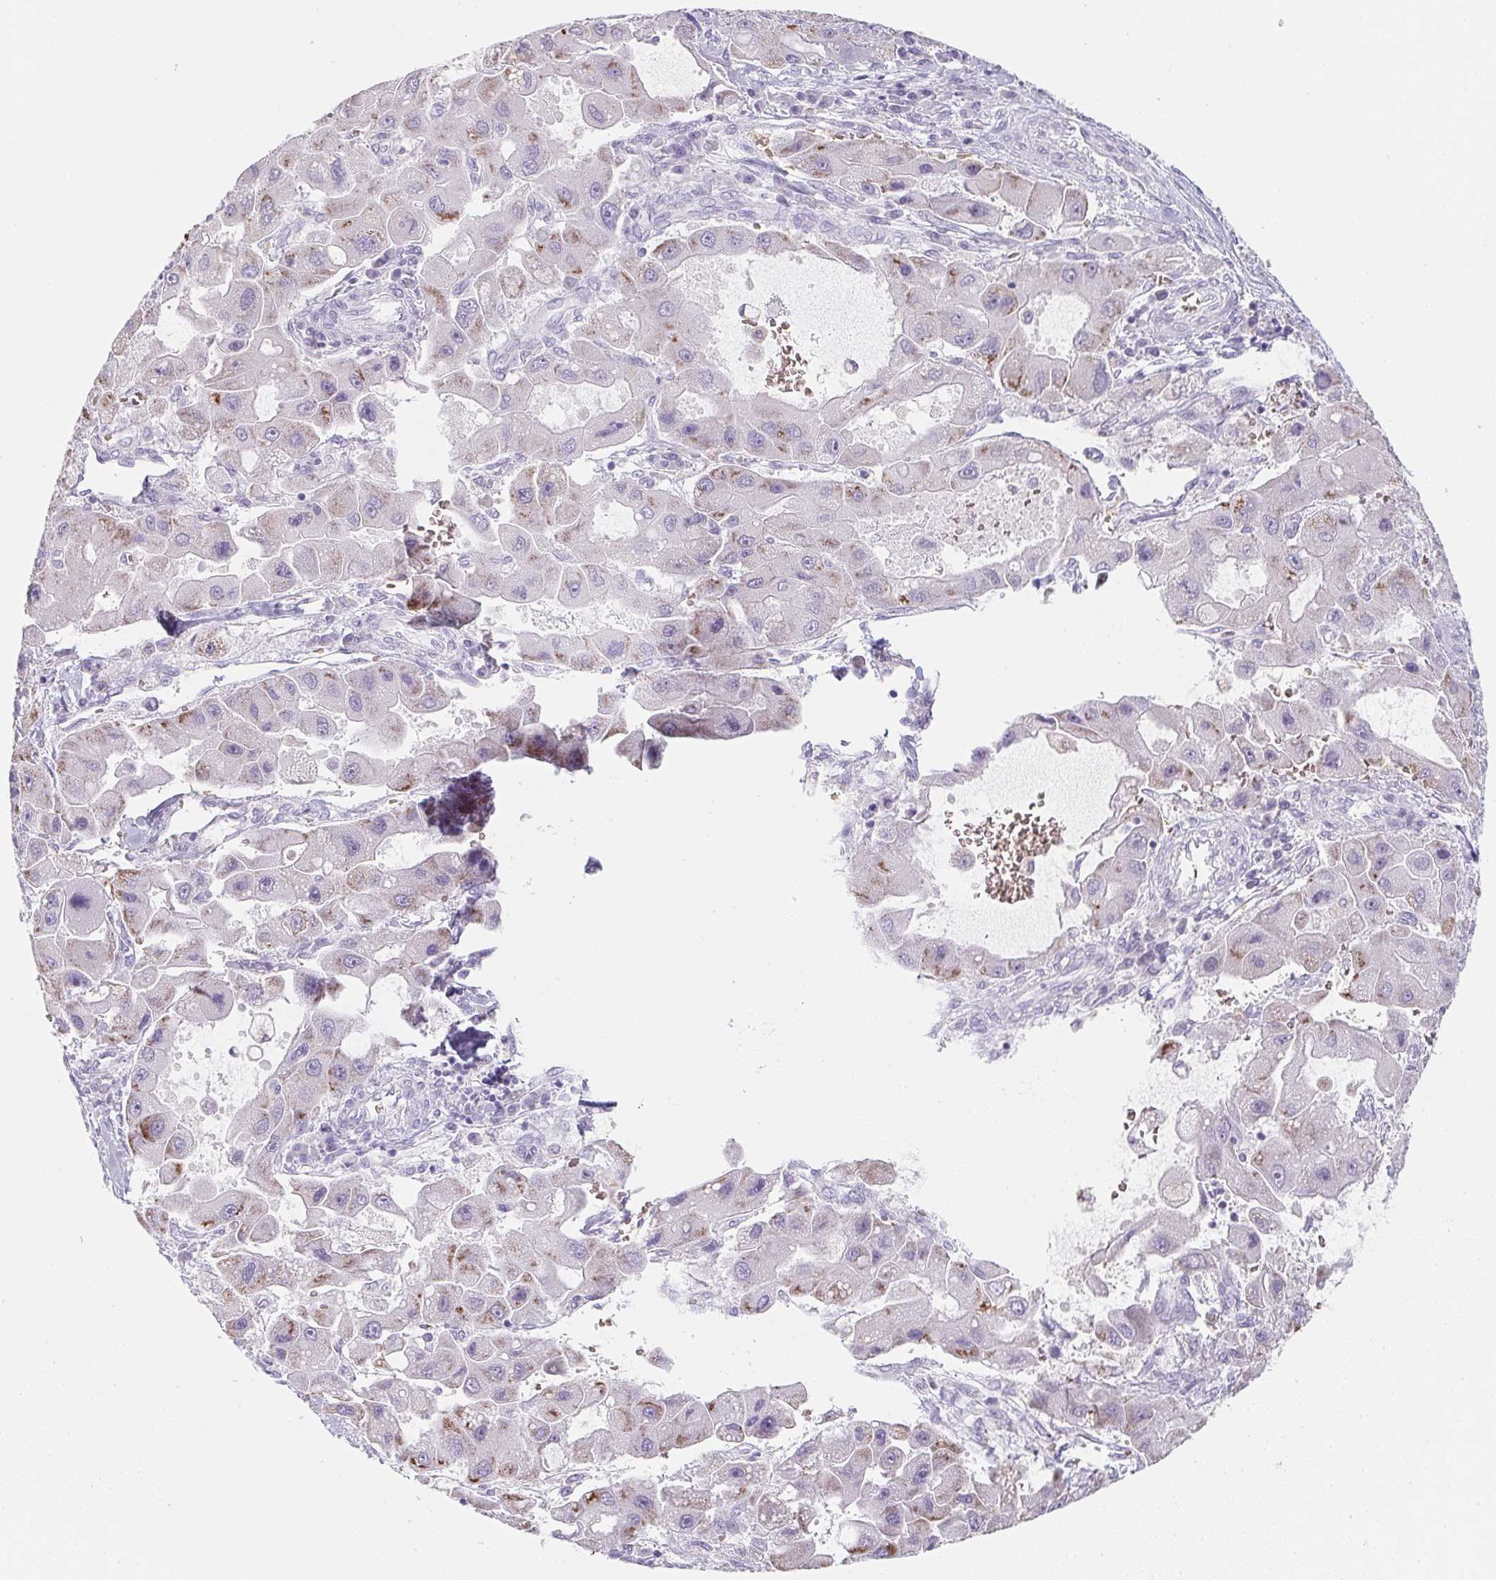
{"staining": {"intensity": "weak", "quantity": "<25%", "location": "cytoplasmic/membranous"}, "tissue": "liver cancer", "cell_type": "Tumor cells", "image_type": "cancer", "snomed": [{"axis": "morphology", "description": "Carcinoma, Hepatocellular, NOS"}, {"axis": "topography", "description": "Liver"}], "caption": "High magnification brightfield microscopy of liver hepatocellular carcinoma stained with DAB (3,3'-diaminobenzidine) (brown) and counterstained with hematoxylin (blue): tumor cells show no significant expression. (DAB (3,3'-diaminobenzidine) IHC visualized using brightfield microscopy, high magnification).", "gene": "DCD", "patient": {"sex": "male", "age": 24}}